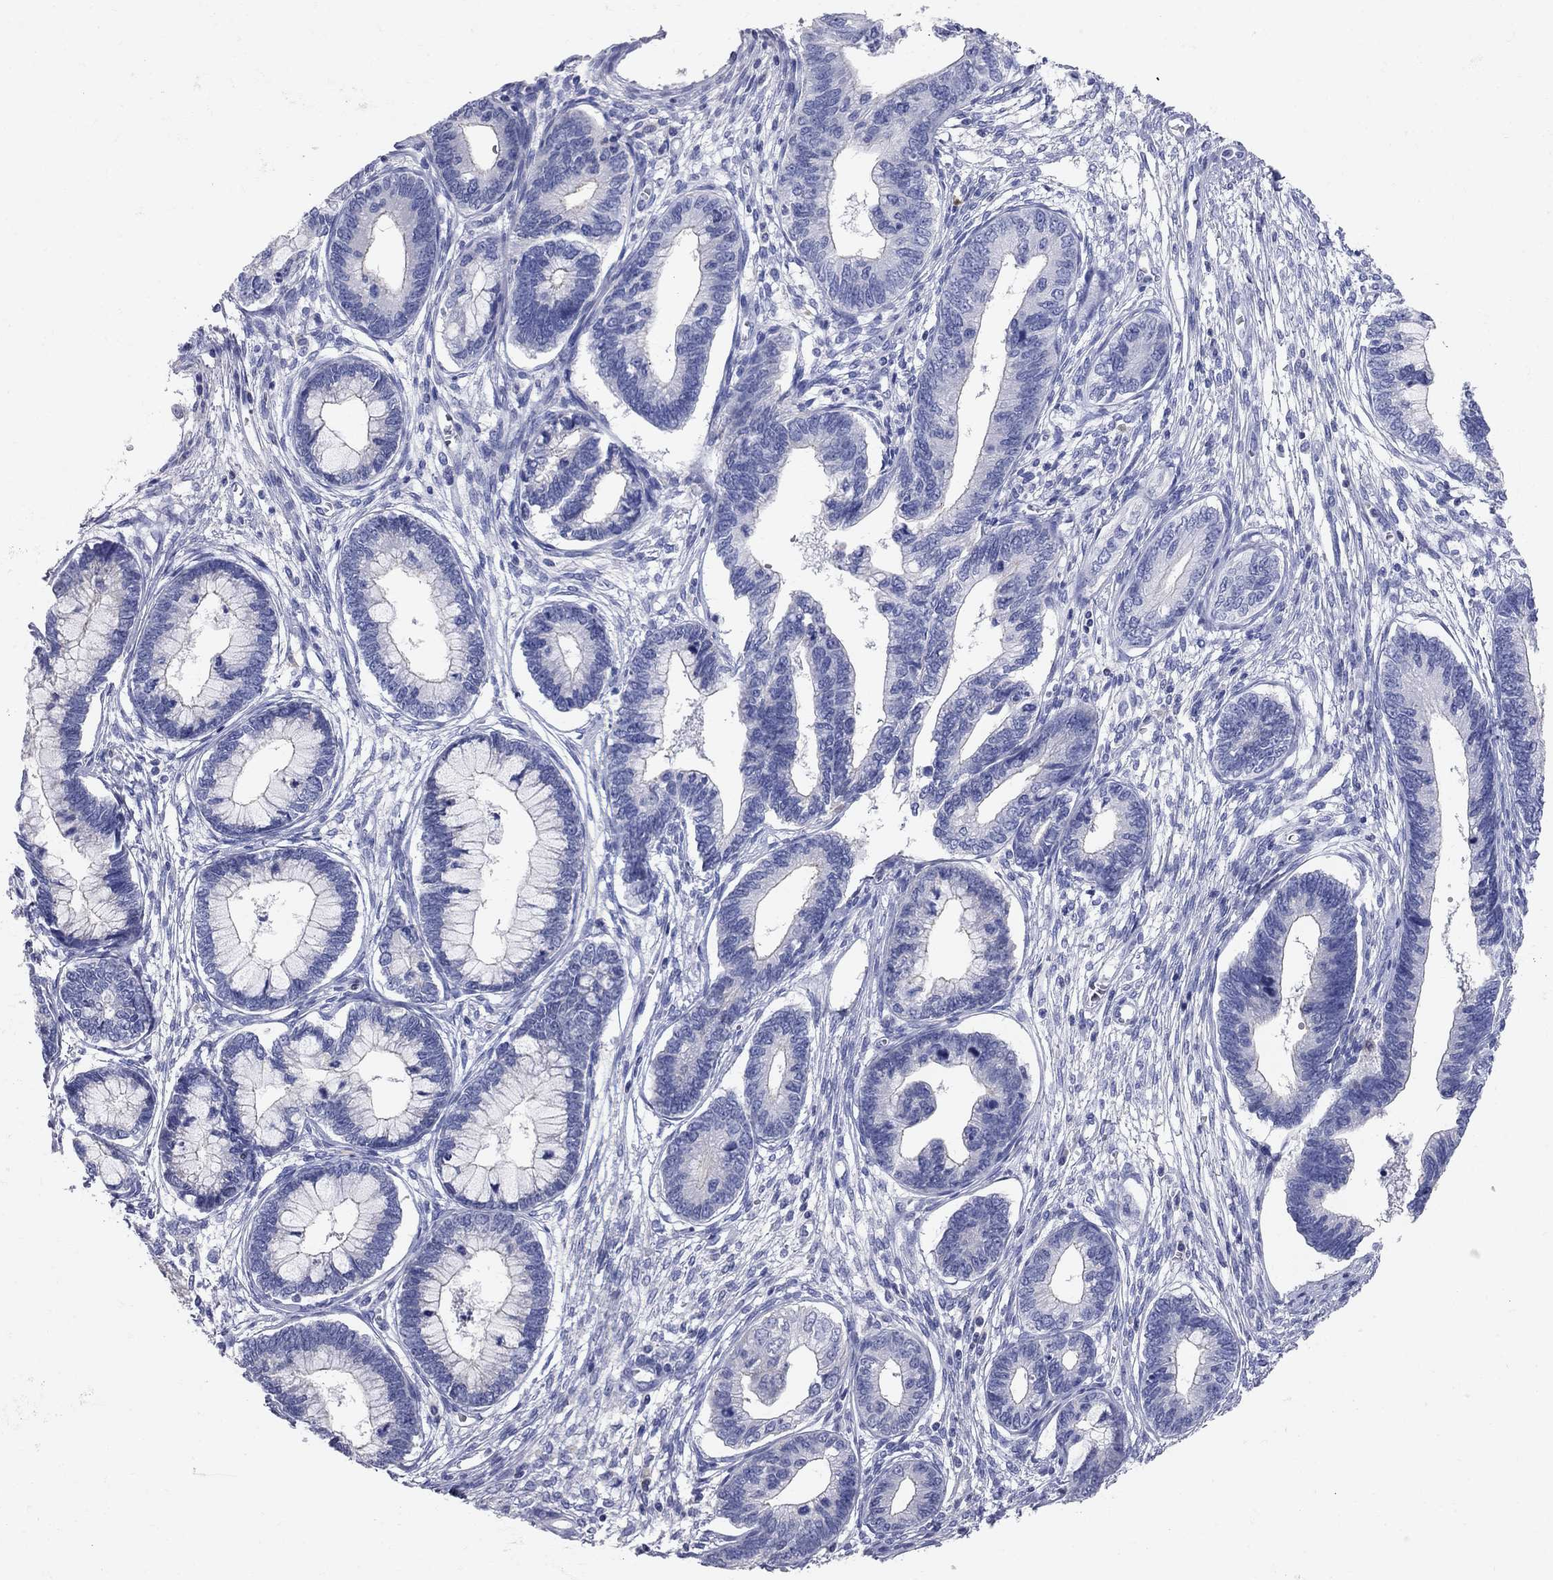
{"staining": {"intensity": "negative", "quantity": "none", "location": "none"}, "tissue": "cervical cancer", "cell_type": "Tumor cells", "image_type": "cancer", "snomed": [{"axis": "morphology", "description": "Adenocarcinoma, NOS"}, {"axis": "topography", "description": "Cervix"}], "caption": "Histopathology image shows no significant protein positivity in tumor cells of cervical cancer.", "gene": "AOX1", "patient": {"sex": "female", "age": 44}}